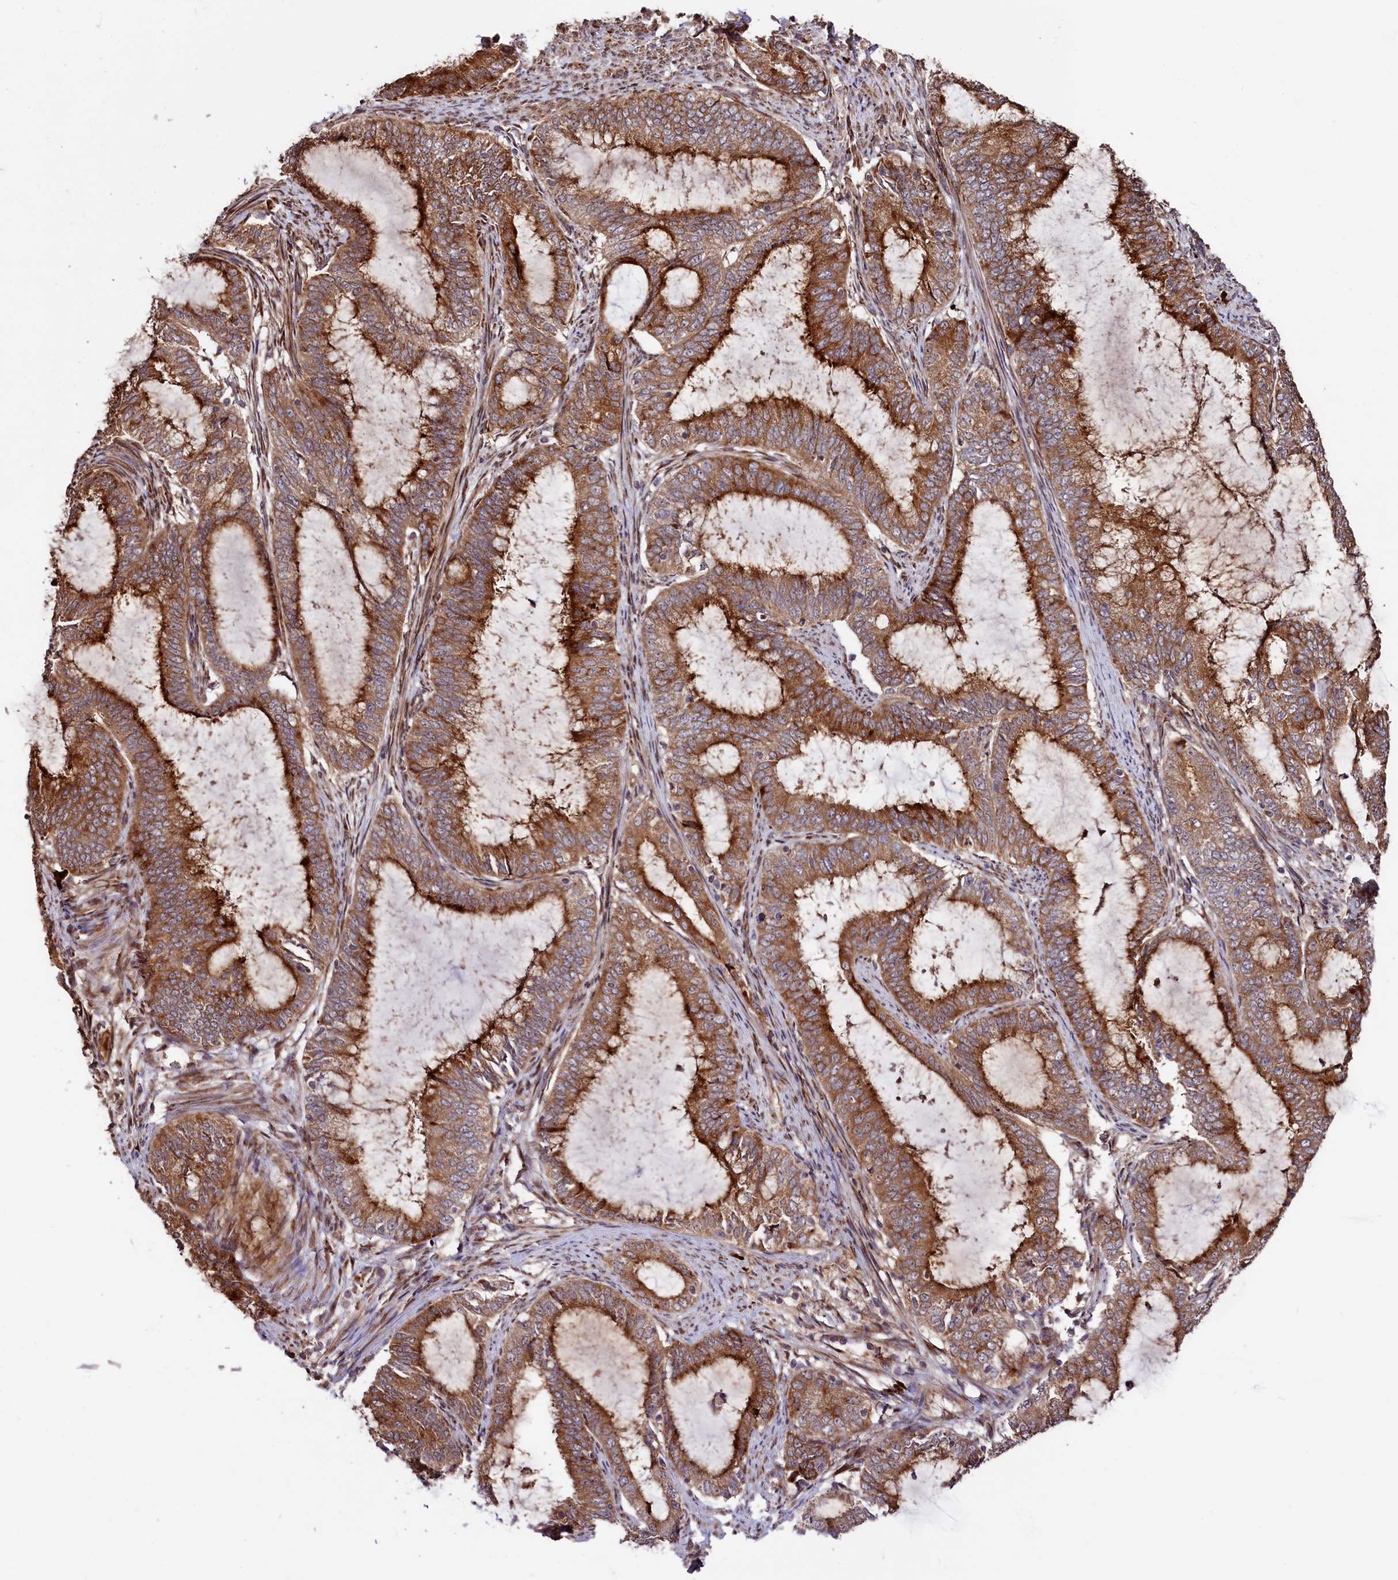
{"staining": {"intensity": "strong", "quantity": ">75%", "location": "cytoplasmic/membranous"}, "tissue": "endometrial cancer", "cell_type": "Tumor cells", "image_type": "cancer", "snomed": [{"axis": "morphology", "description": "Adenocarcinoma, NOS"}, {"axis": "topography", "description": "Endometrium"}], "caption": "The histopathology image displays staining of endometrial cancer, revealing strong cytoplasmic/membranous protein expression (brown color) within tumor cells.", "gene": "C5orf15", "patient": {"sex": "female", "age": 51}}